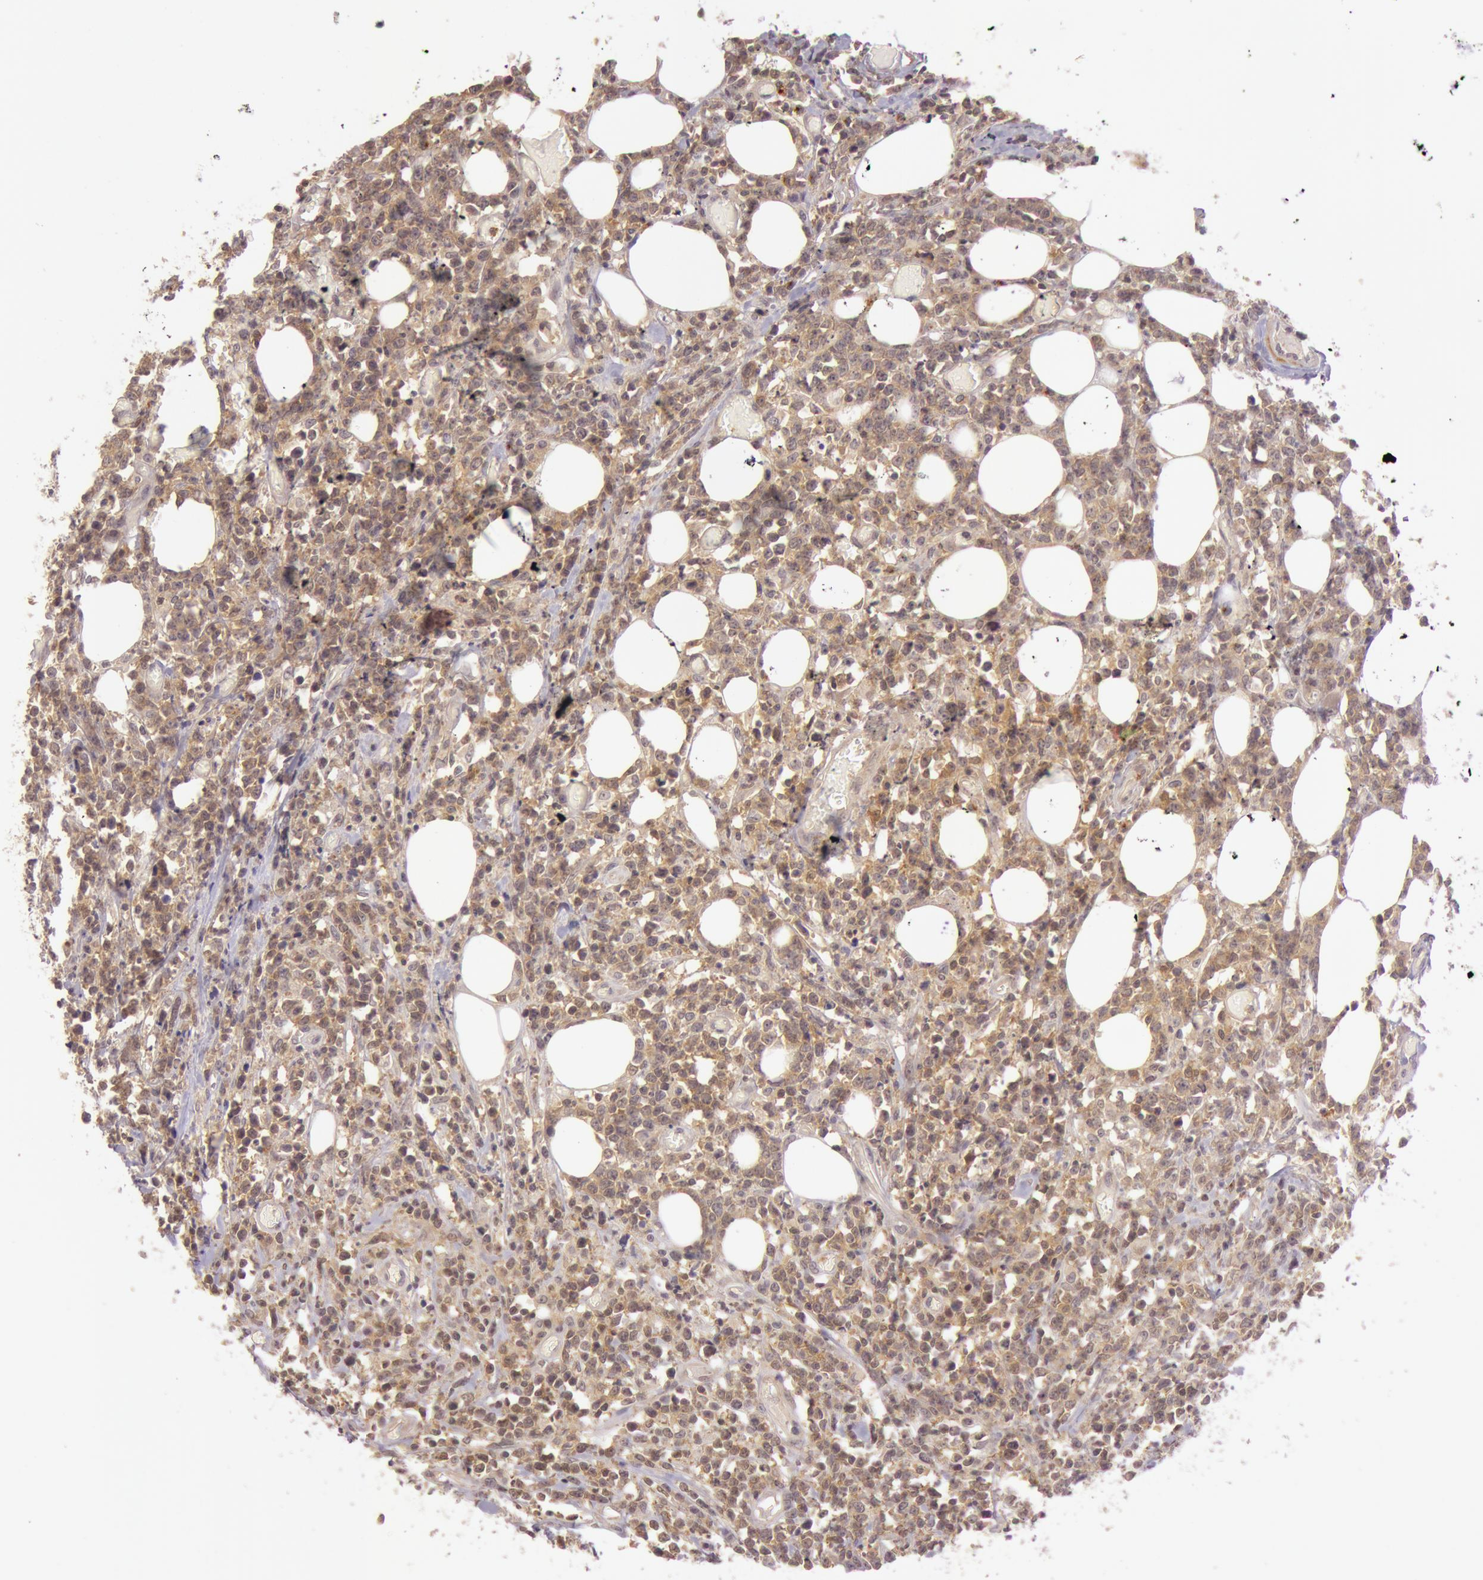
{"staining": {"intensity": "moderate", "quantity": ">75%", "location": "cytoplasmic/membranous"}, "tissue": "lymphoma", "cell_type": "Tumor cells", "image_type": "cancer", "snomed": [{"axis": "morphology", "description": "Malignant lymphoma, non-Hodgkin's type, High grade"}, {"axis": "topography", "description": "Colon"}], "caption": "Immunohistochemical staining of lymphoma shows medium levels of moderate cytoplasmic/membranous expression in about >75% of tumor cells. The staining was performed using DAB, with brown indicating positive protein expression. Nuclei are stained blue with hematoxylin.", "gene": "ATG2B", "patient": {"sex": "male", "age": 82}}